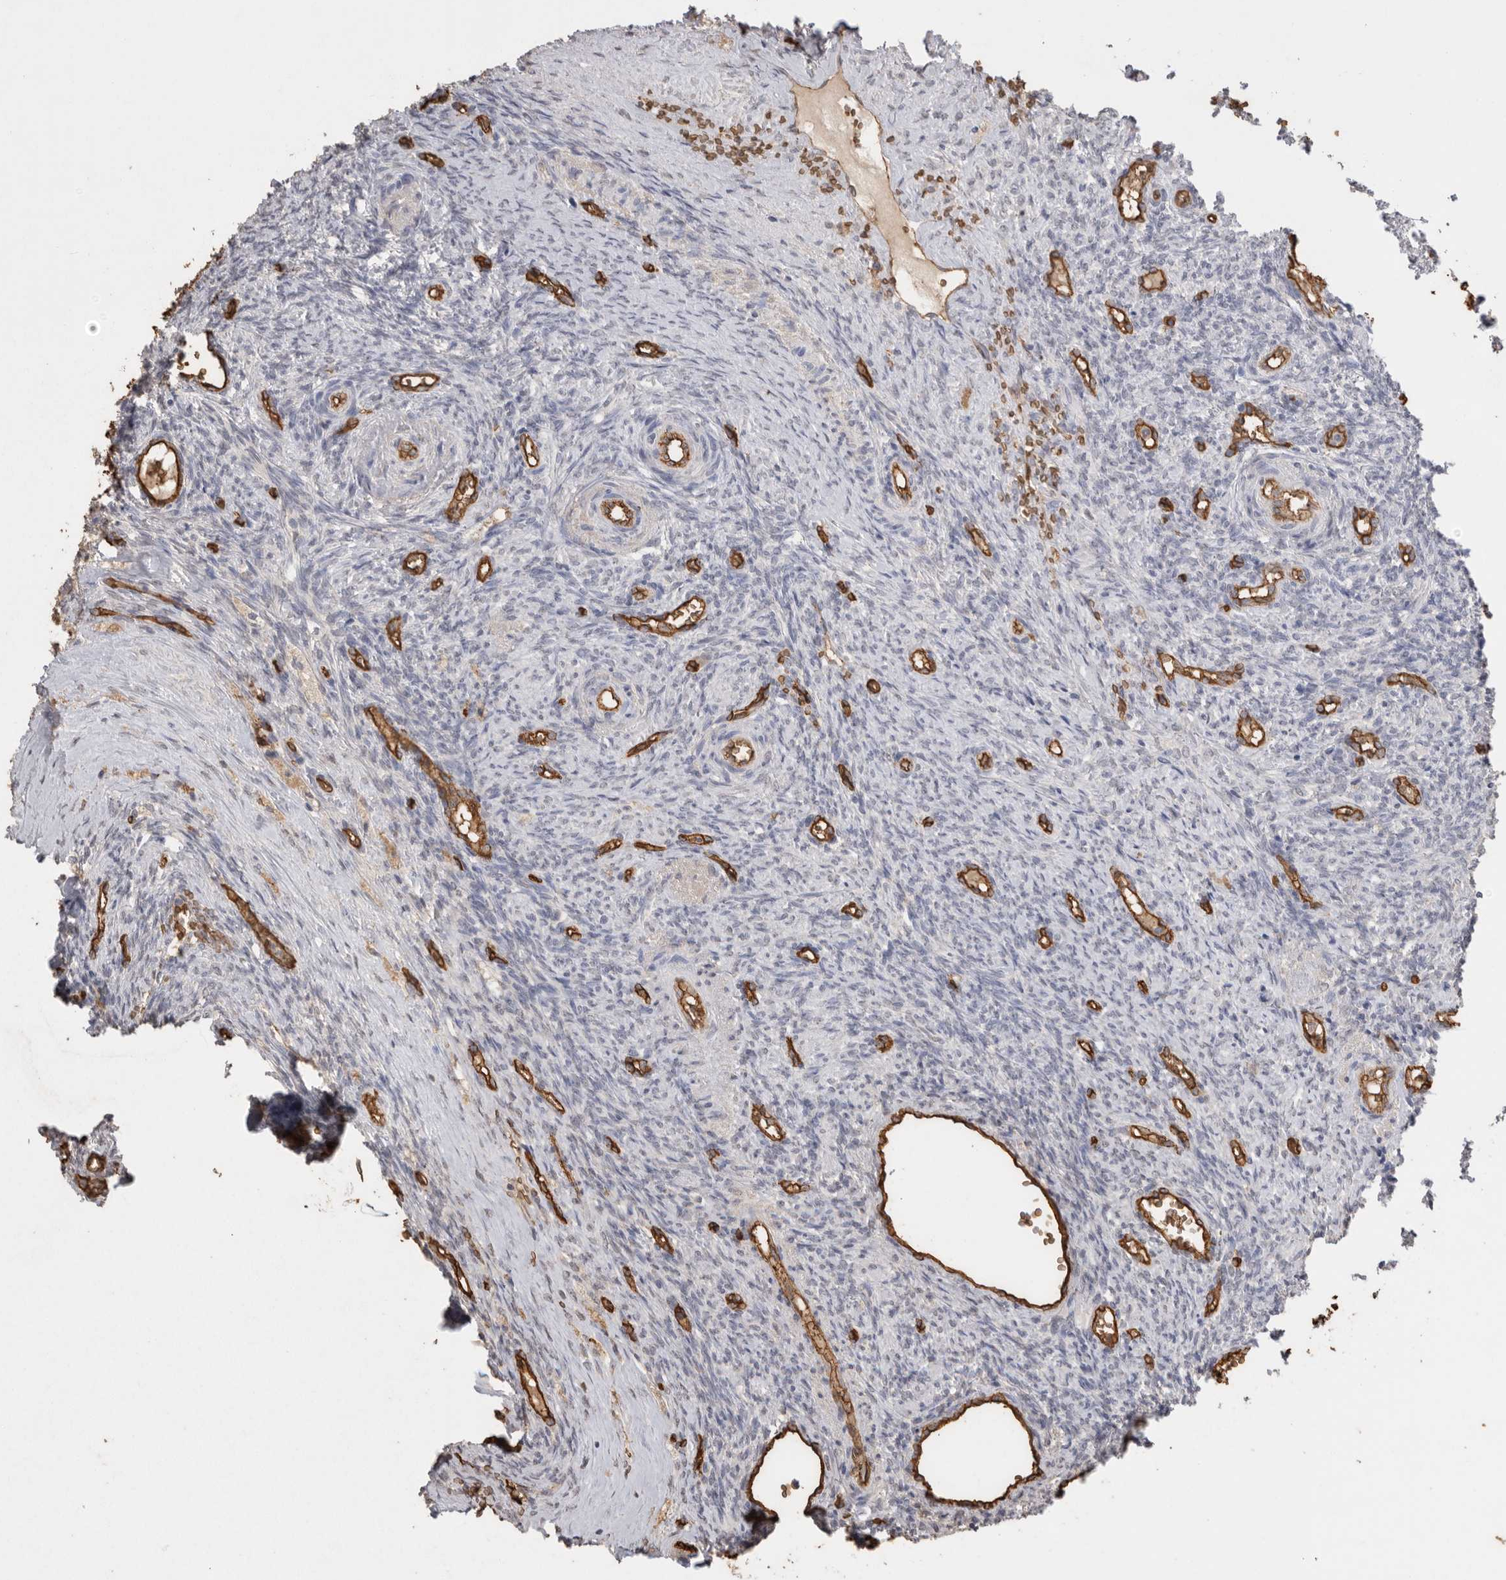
{"staining": {"intensity": "negative", "quantity": "none", "location": "none"}, "tissue": "ovary", "cell_type": "Ovarian stroma cells", "image_type": "normal", "snomed": [{"axis": "morphology", "description": "Normal tissue, NOS"}, {"axis": "topography", "description": "Ovary"}], "caption": "IHC micrograph of benign human ovary stained for a protein (brown), which shows no expression in ovarian stroma cells.", "gene": "IL27", "patient": {"sex": "female", "age": 41}}